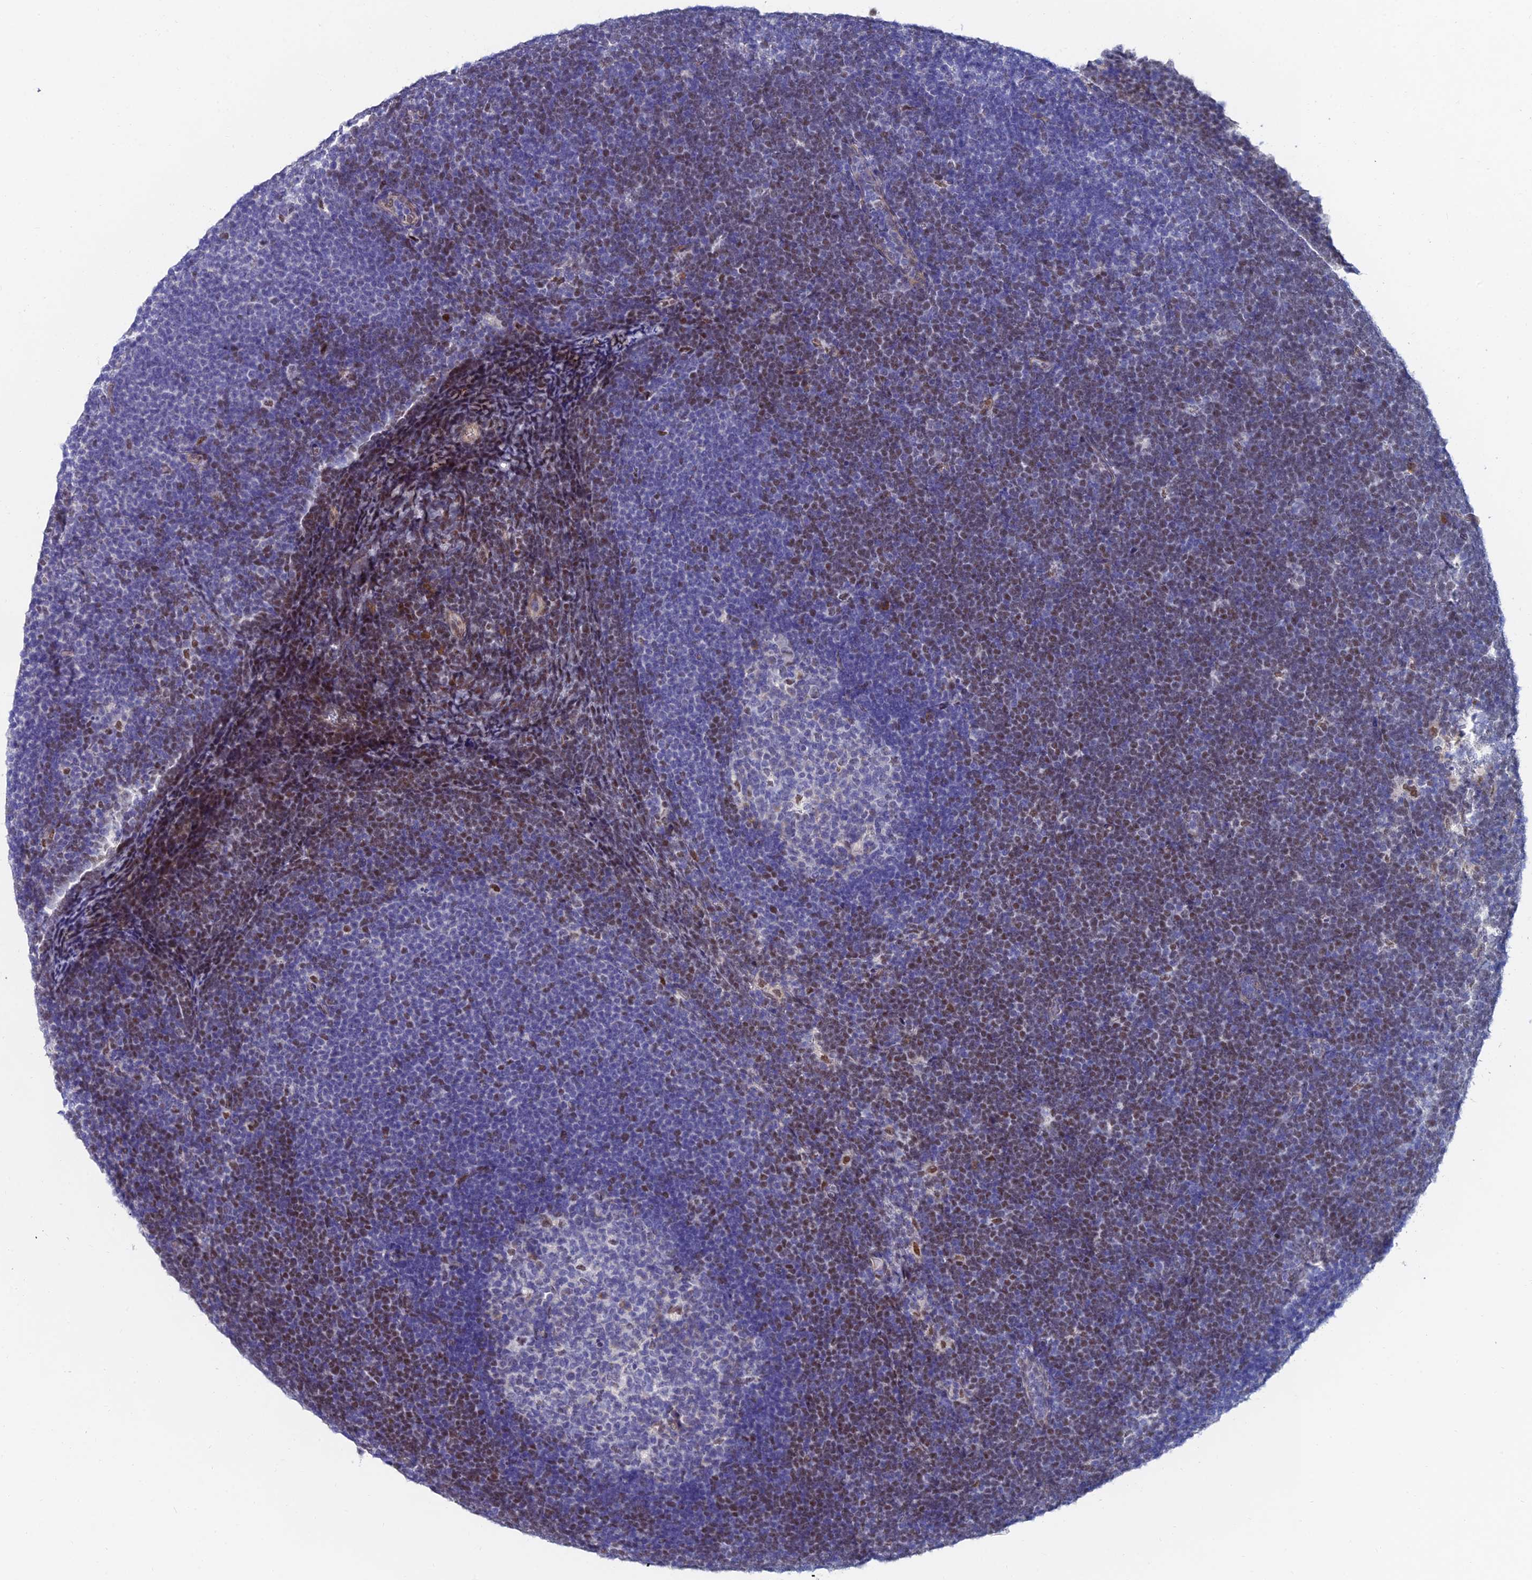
{"staining": {"intensity": "weak", "quantity": "25%-75%", "location": "nuclear"}, "tissue": "lymphoma", "cell_type": "Tumor cells", "image_type": "cancer", "snomed": [{"axis": "morphology", "description": "Malignant lymphoma, non-Hodgkin's type, High grade"}, {"axis": "topography", "description": "Lymph node"}], "caption": "A brown stain shows weak nuclear expression of a protein in human lymphoma tumor cells.", "gene": "TRIM24", "patient": {"sex": "male", "age": 13}}